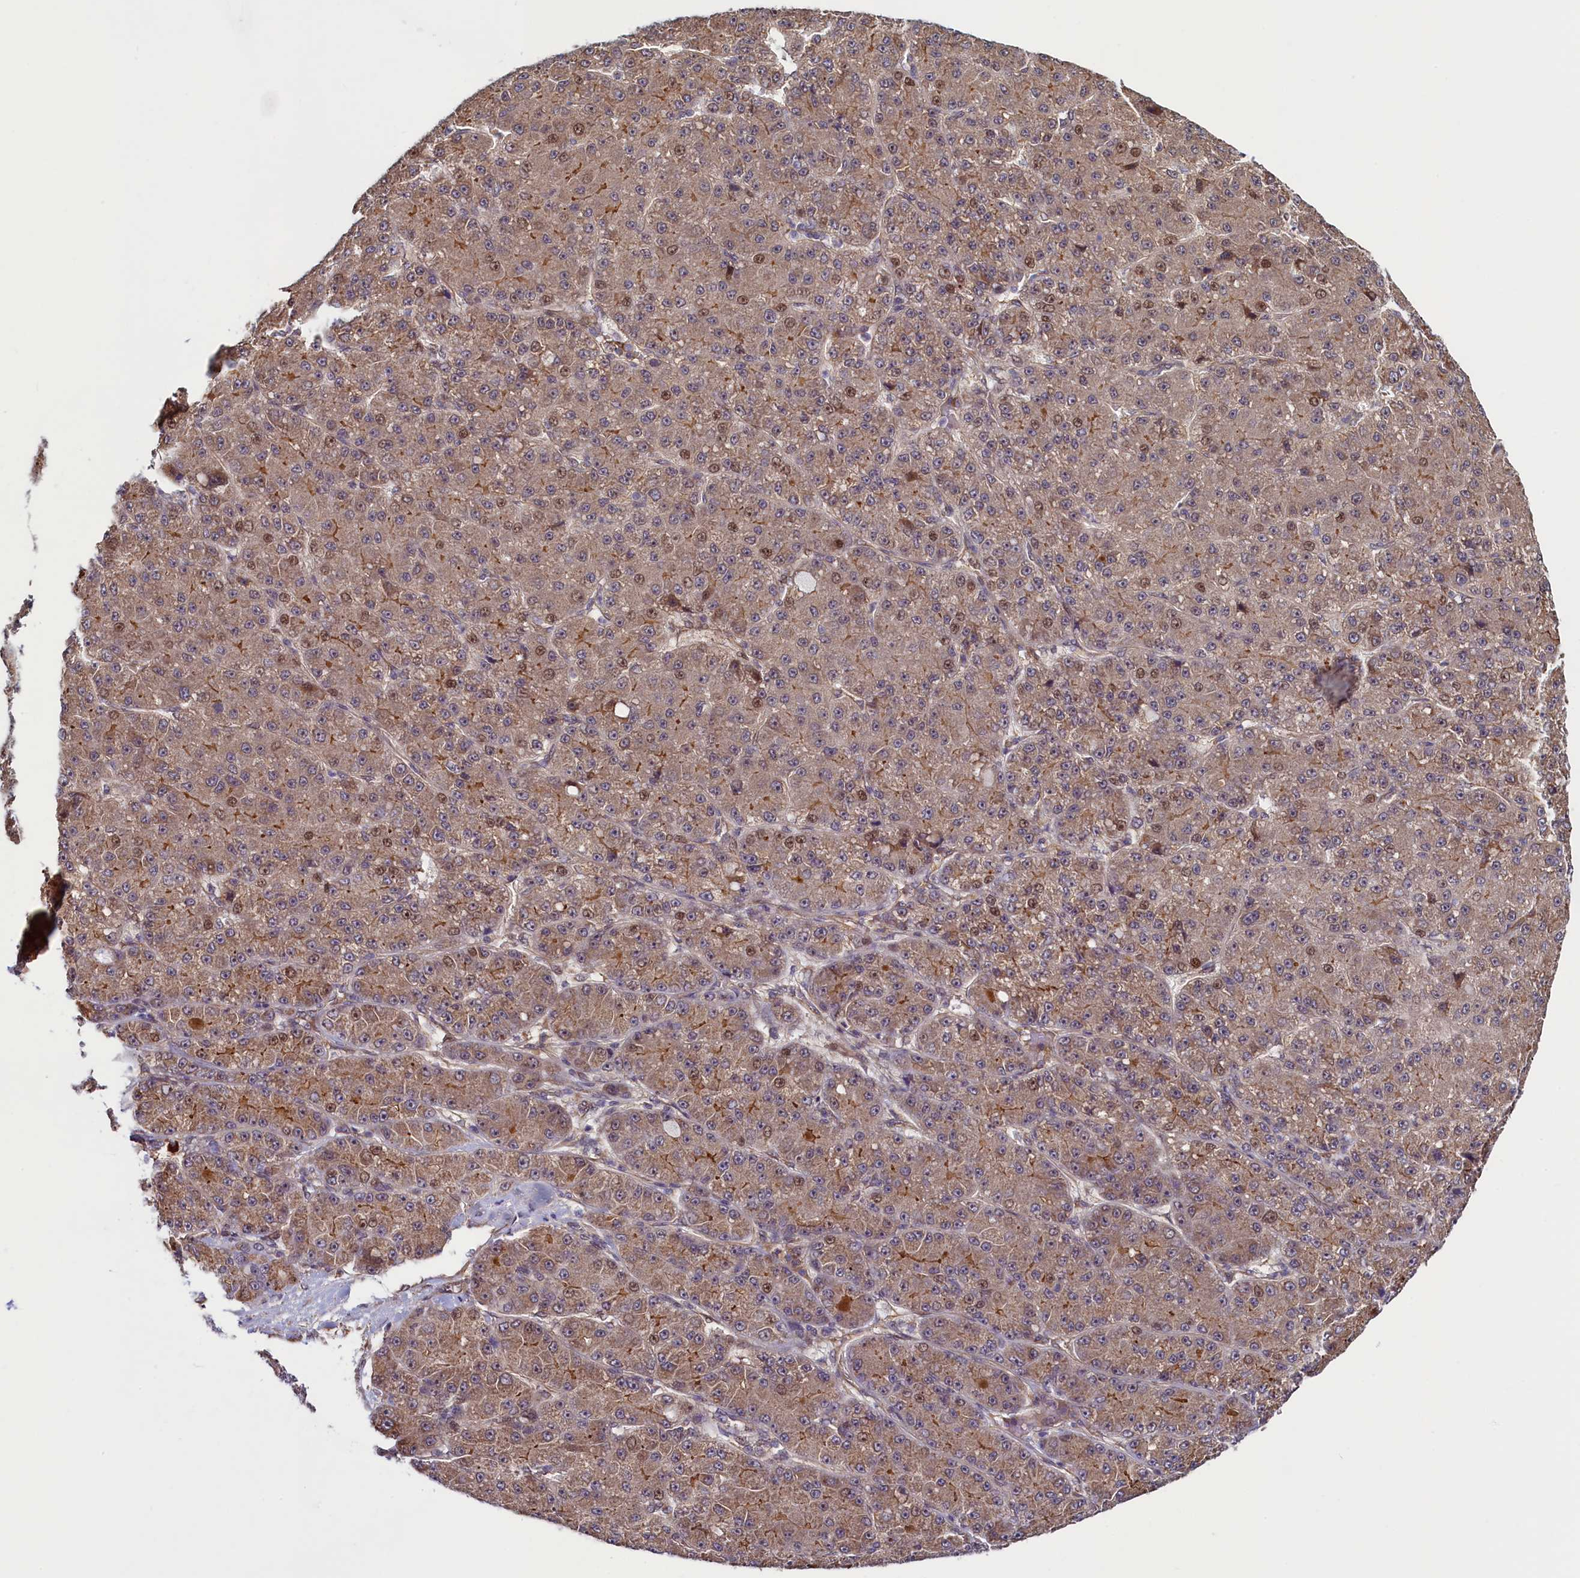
{"staining": {"intensity": "moderate", "quantity": ">75%", "location": "cytoplasmic/membranous,nuclear"}, "tissue": "liver cancer", "cell_type": "Tumor cells", "image_type": "cancer", "snomed": [{"axis": "morphology", "description": "Carcinoma, Hepatocellular, NOS"}, {"axis": "topography", "description": "Liver"}], "caption": "A medium amount of moderate cytoplasmic/membranous and nuclear positivity is identified in approximately >75% of tumor cells in liver cancer (hepatocellular carcinoma) tissue.", "gene": "RBFA", "patient": {"sex": "male", "age": 67}}